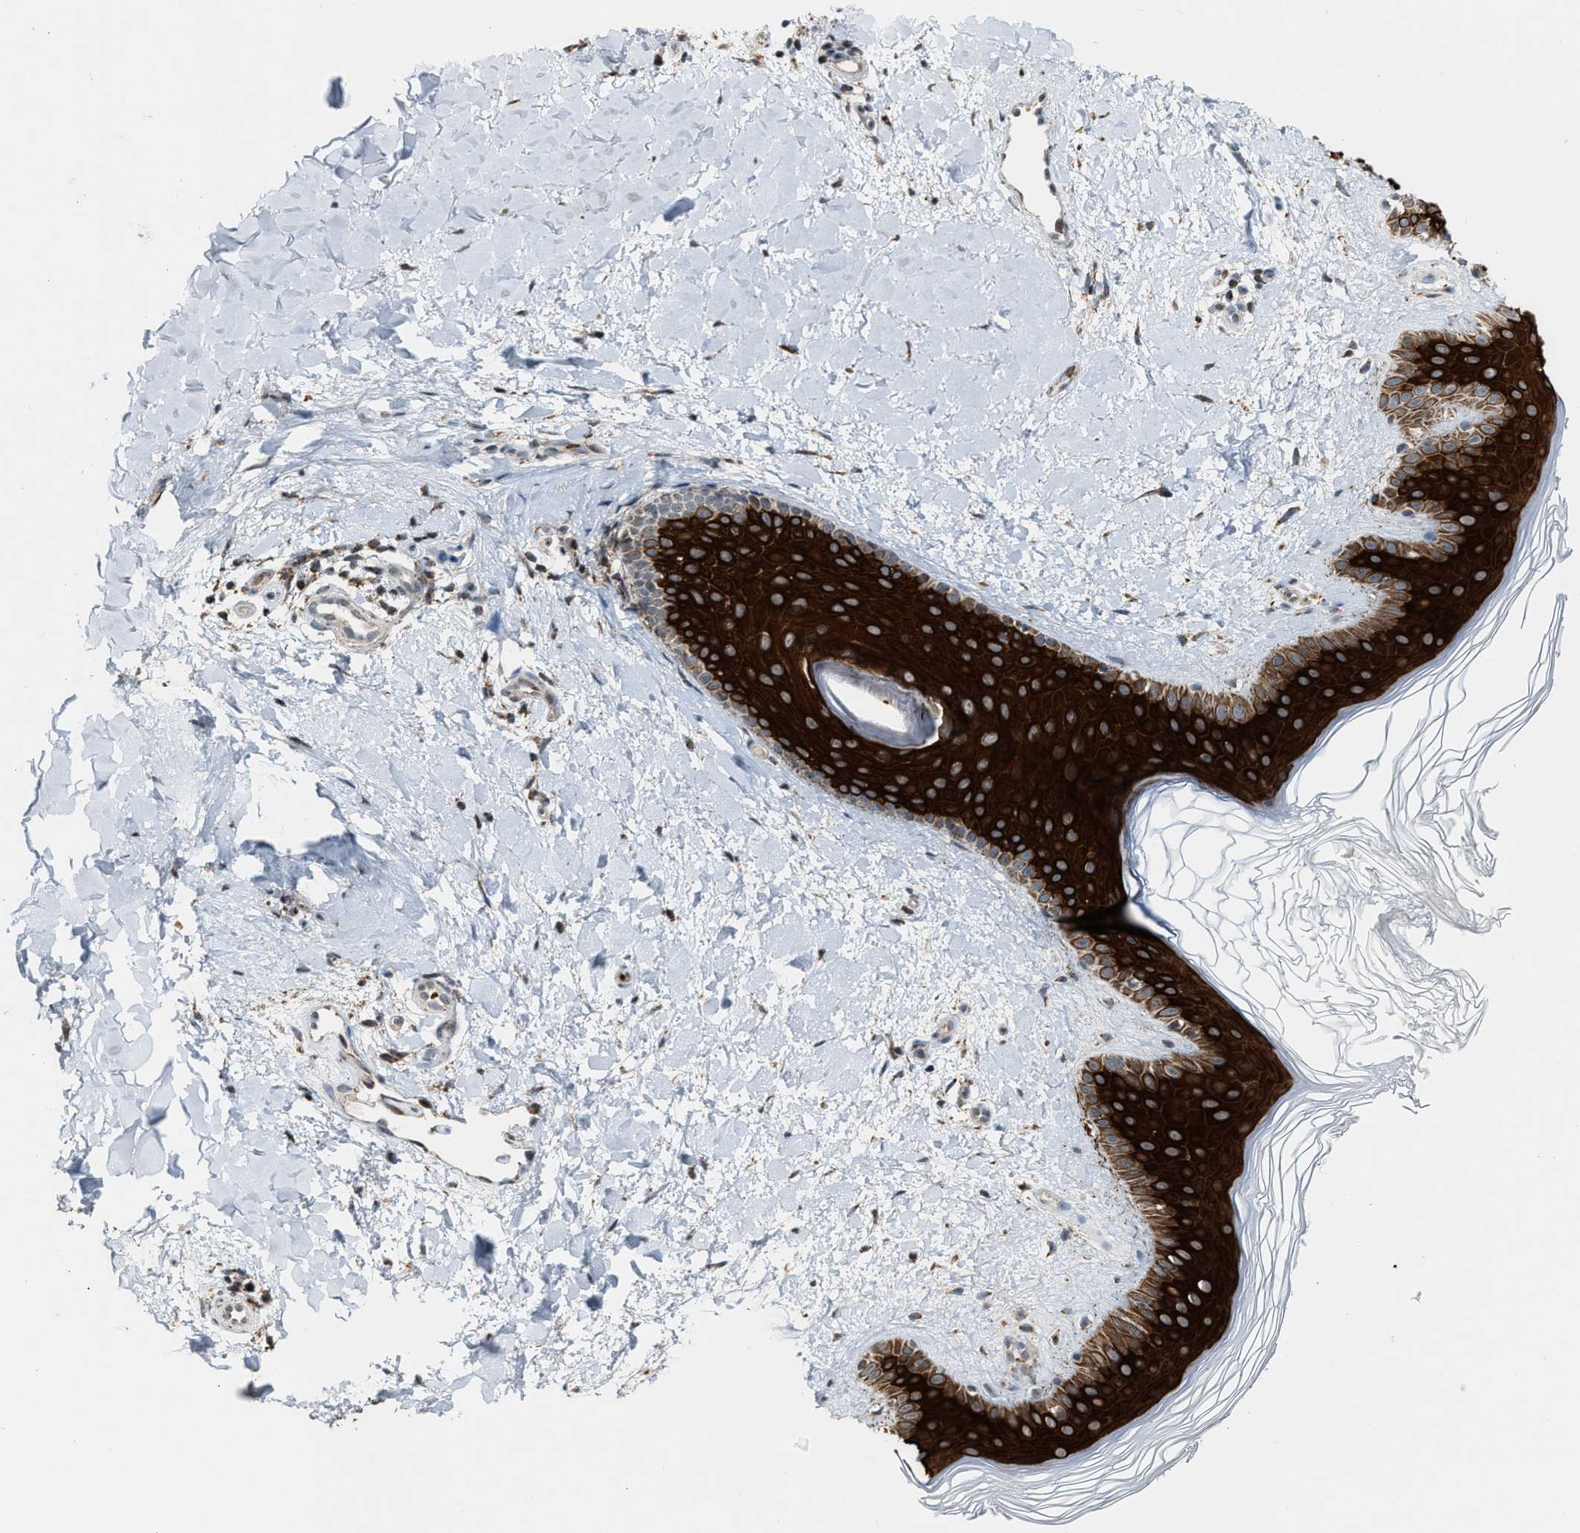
{"staining": {"intensity": "moderate", "quantity": ">75%", "location": "cytoplasmic/membranous"}, "tissue": "skin", "cell_type": "Fibroblasts", "image_type": "normal", "snomed": [{"axis": "morphology", "description": "Normal tissue, NOS"}, {"axis": "morphology", "description": "Malignant melanoma, Metastatic site"}, {"axis": "topography", "description": "Skin"}], "caption": "An immunohistochemistry image of unremarkable tissue is shown. Protein staining in brown labels moderate cytoplasmic/membranous positivity in skin within fibroblasts.", "gene": "CHN2", "patient": {"sex": "male", "age": 41}}